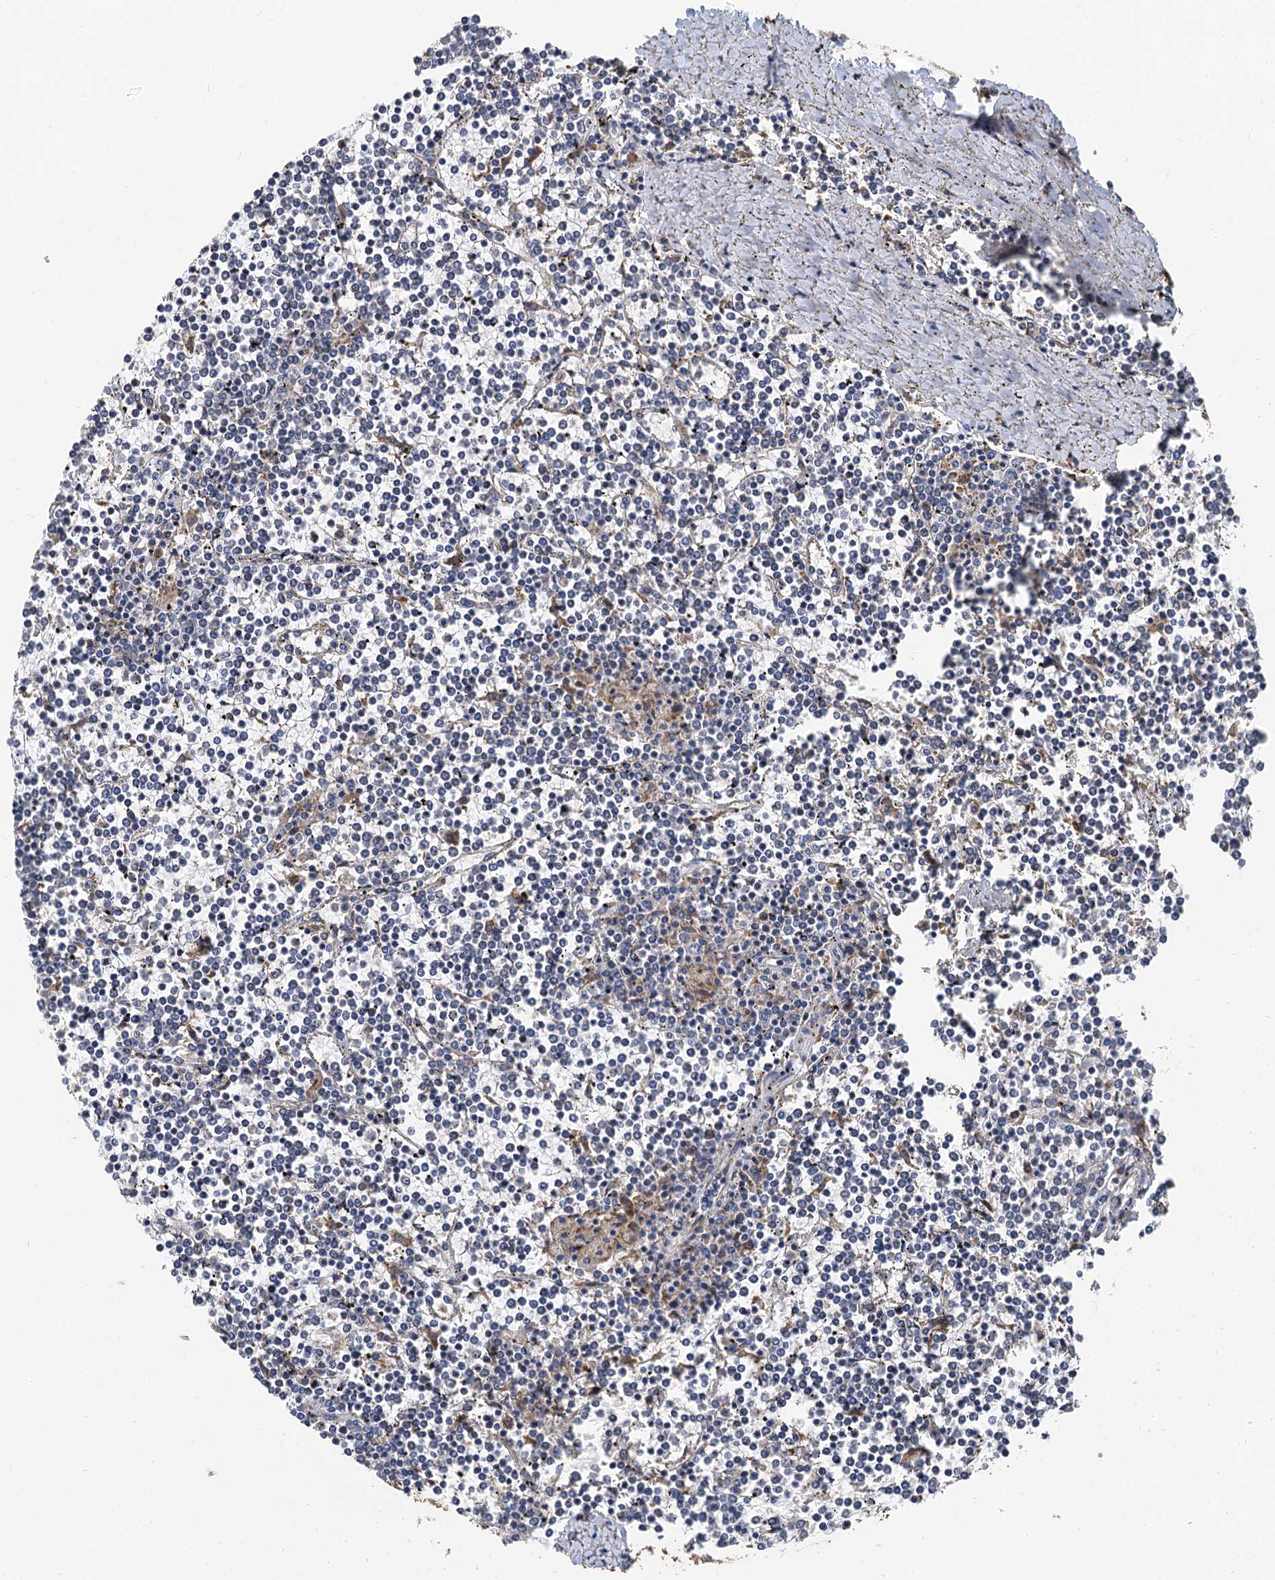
{"staining": {"intensity": "negative", "quantity": "none", "location": "none"}, "tissue": "lymphoma", "cell_type": "Tumor cells", "image_type": "cancer", "snomed": [{"axis": "morphology", "description": "Malignant lymphoma, non-Hodgkin's type, Low grade"}, {"axis": "topography", "description": "Spleen"}], "caption": "IHC micrograph of neoplastic tissue: lymphoma stained with DAB (3,3'-diaminobenzidine) reveals no significant protein expression in tumor cells.", "gene": "NKAPD1", "patient": {"sex": "female", "age": 19}}